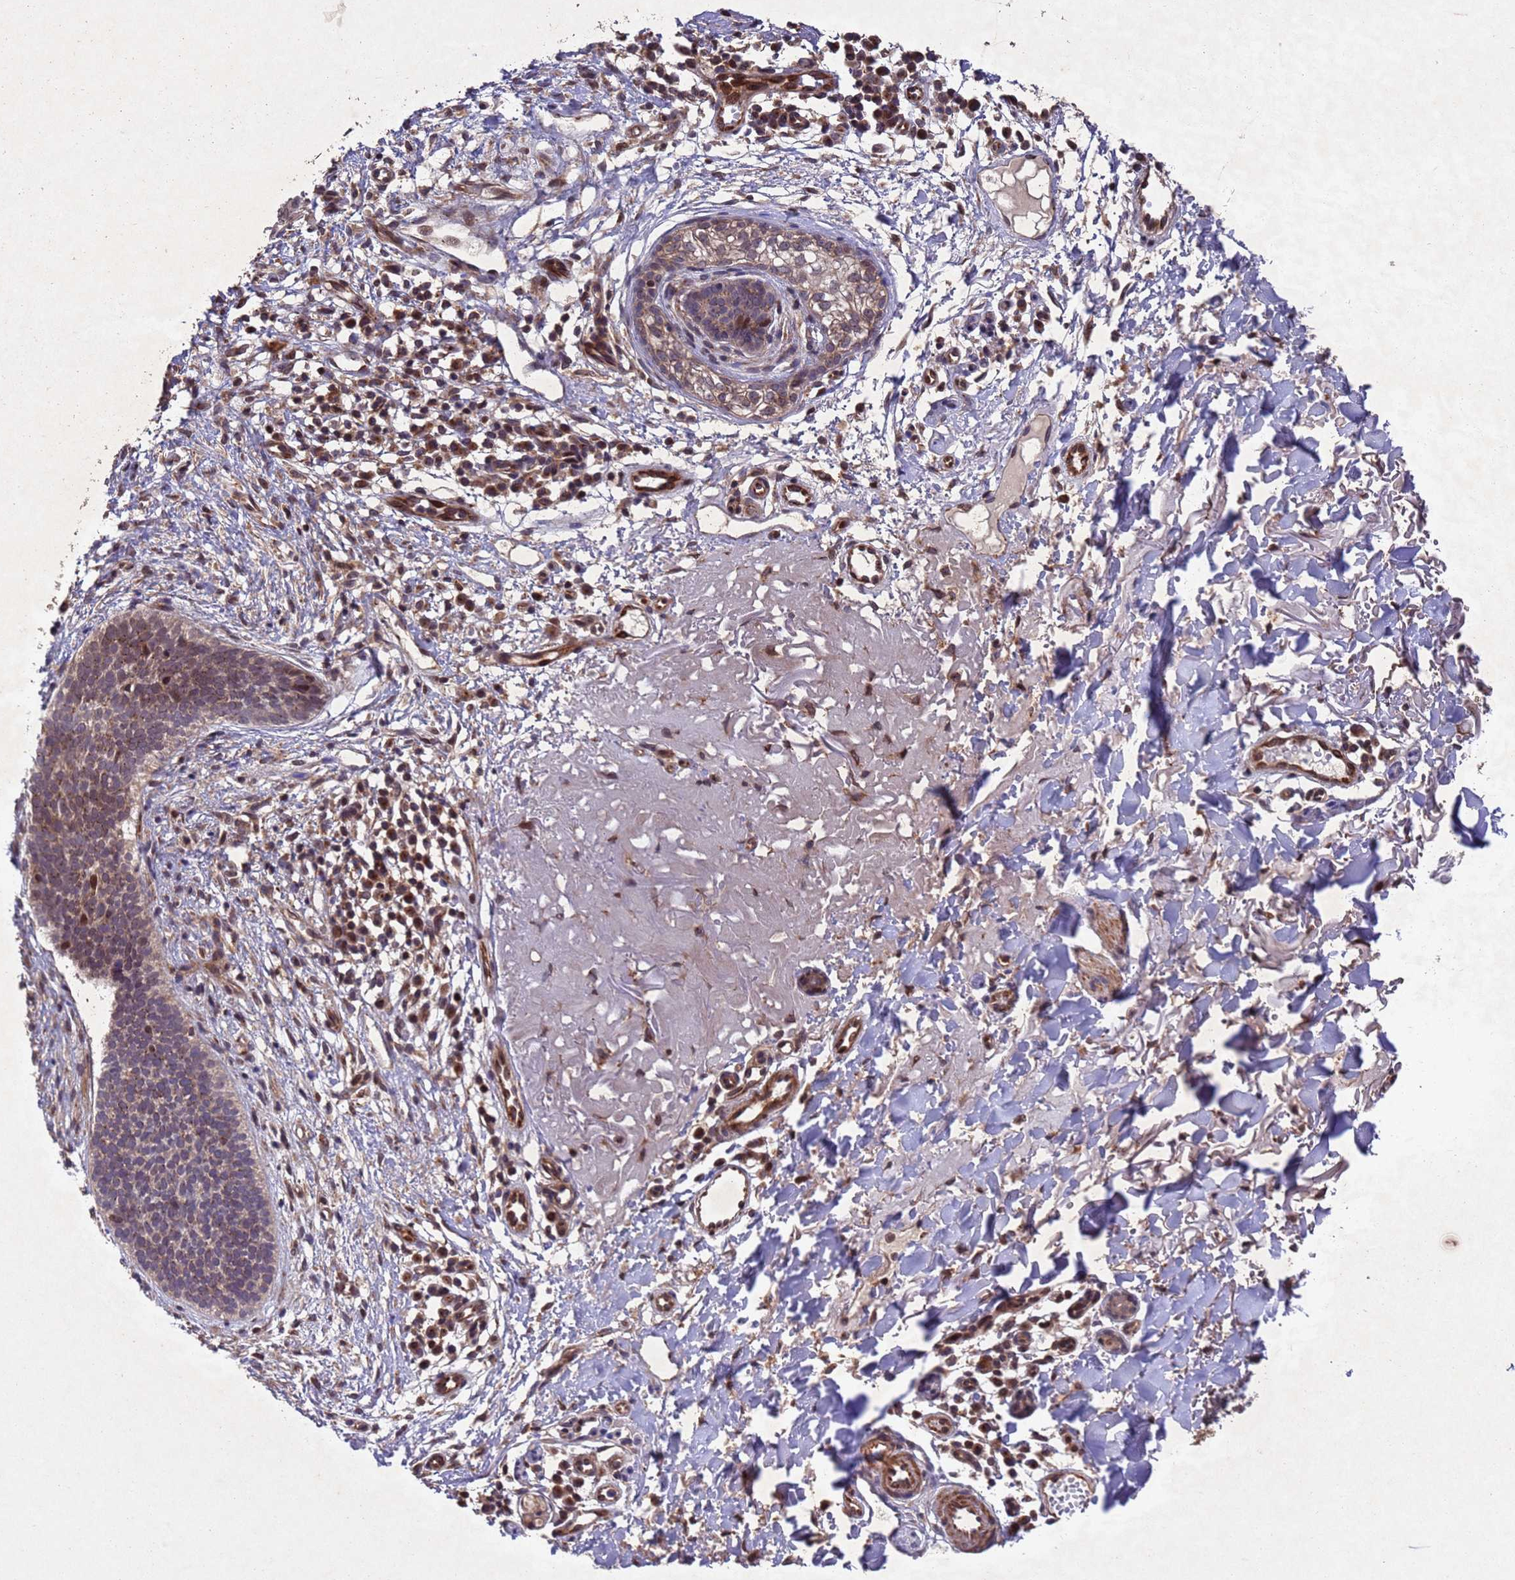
{"staining": {"intensity": "moderate", "quantity": "25%-75%", "location": "cytoplasmic/membranous,nuclear"}, "tissue": "skin cancer", "cell_type": "Tumor cells", "image_type": "cancer", "snomed": [{"axis": "morphology", "description": "Basal cell carcinoma"}, {"axis": "topography", "description": "Skin"}], "caption": "Immunohistochemical staining of human skin cancer (basal cell carcinoma) reveals medium levels of moderate cytoplasmic/membranous and nuclear protein staining in approximately 25%-75% of tumor cells.", "gene": "TBK1", "patient": {"sex": "male", "age": 84}}